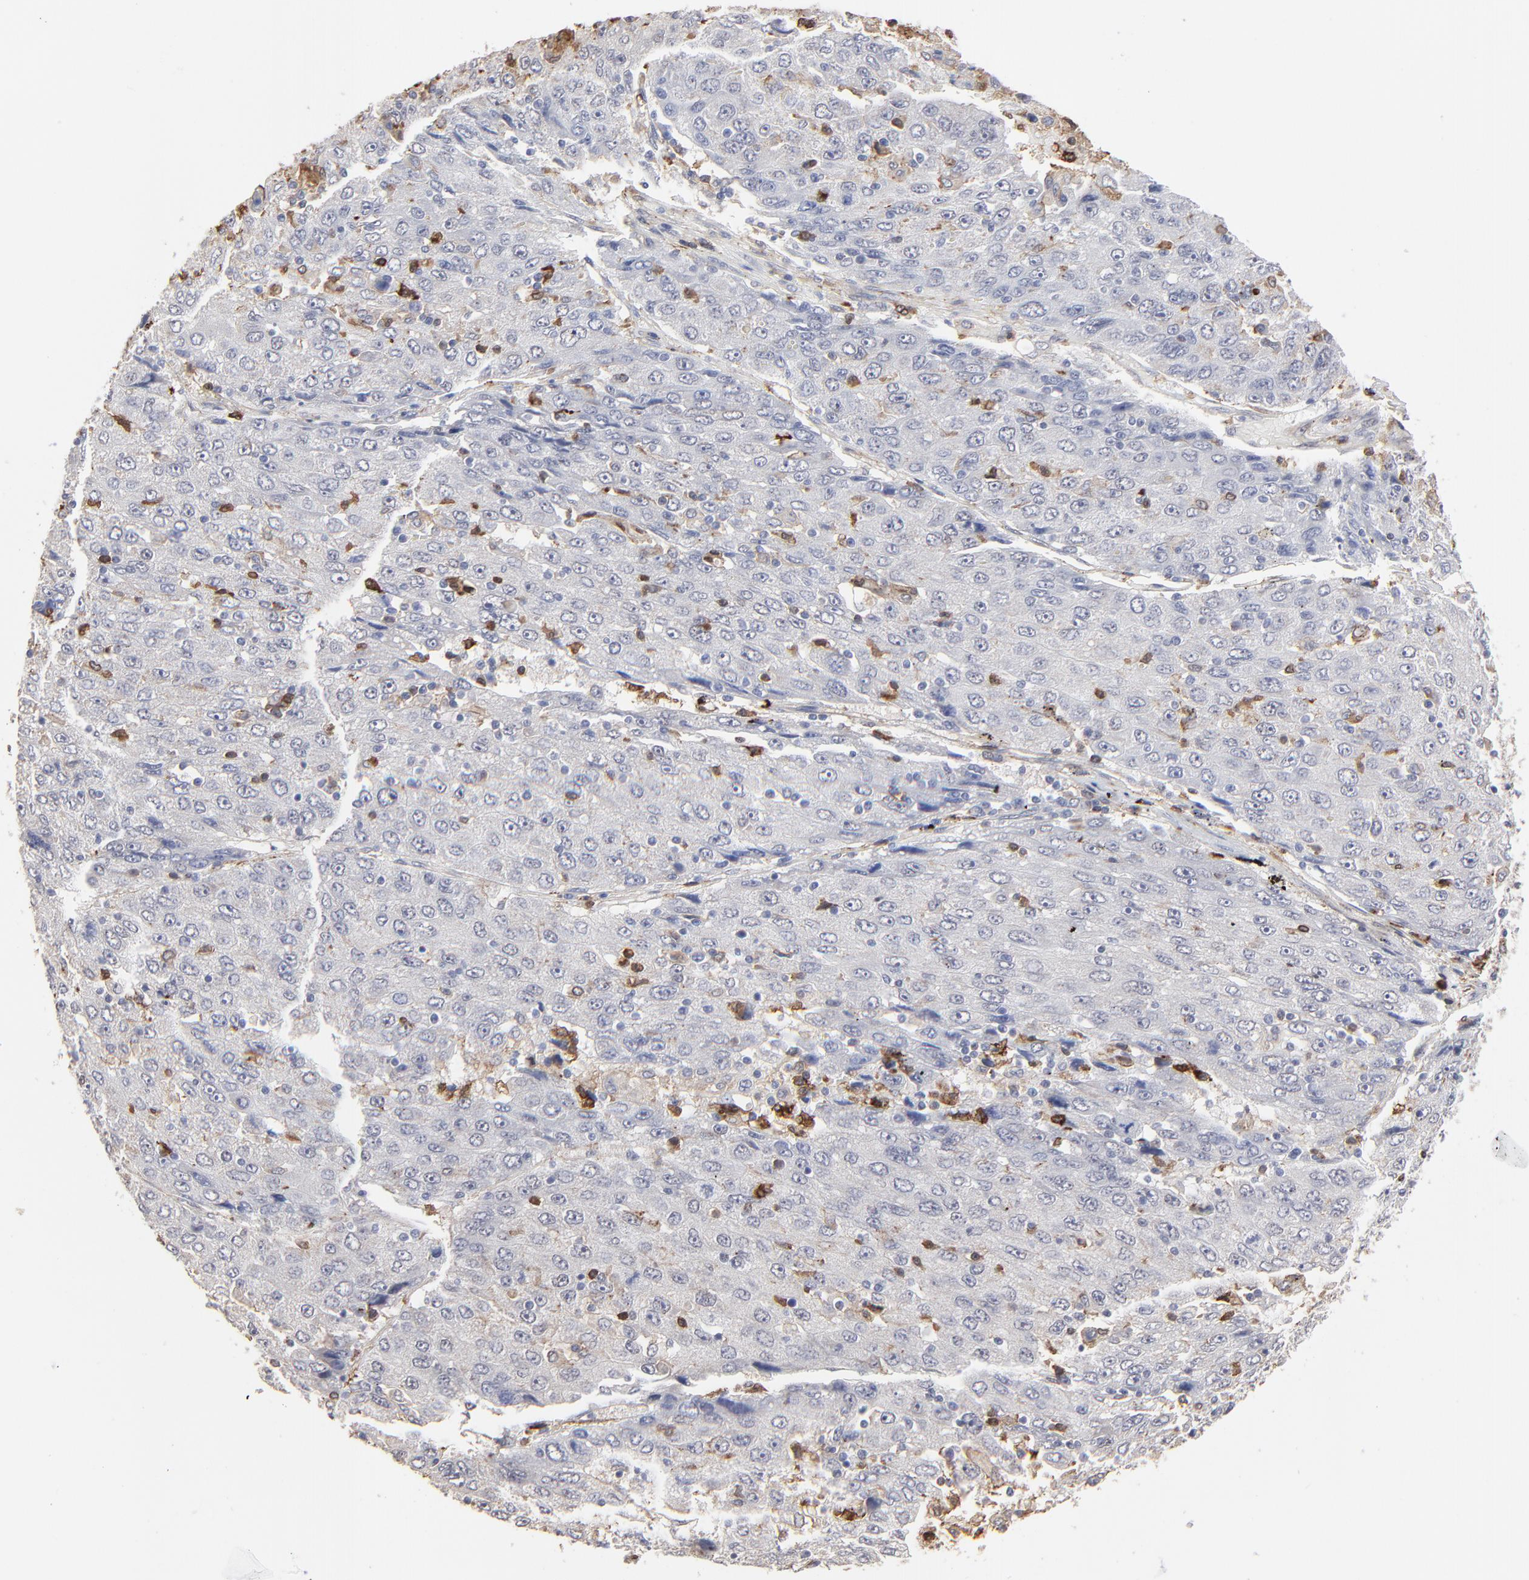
{"staining": {"intensity": "negative", "quantity": "none", "location": "none"}, "tissue": "liver cancer", "cell_type": "Tumor cells", "image_type": "cancer", "snomed": [{"axis": "morphology", "description": "Carcinoma, Hepatocellular, NOS"}, {"axis": "topography", "description": "Liver"}], "caption": "Histopathology image shows no significant protein staining in tumor cells of liver hepatocellular carcinoma.", "gene": "SLC6A14", "patient": {"sex": "male", "age": 49}}